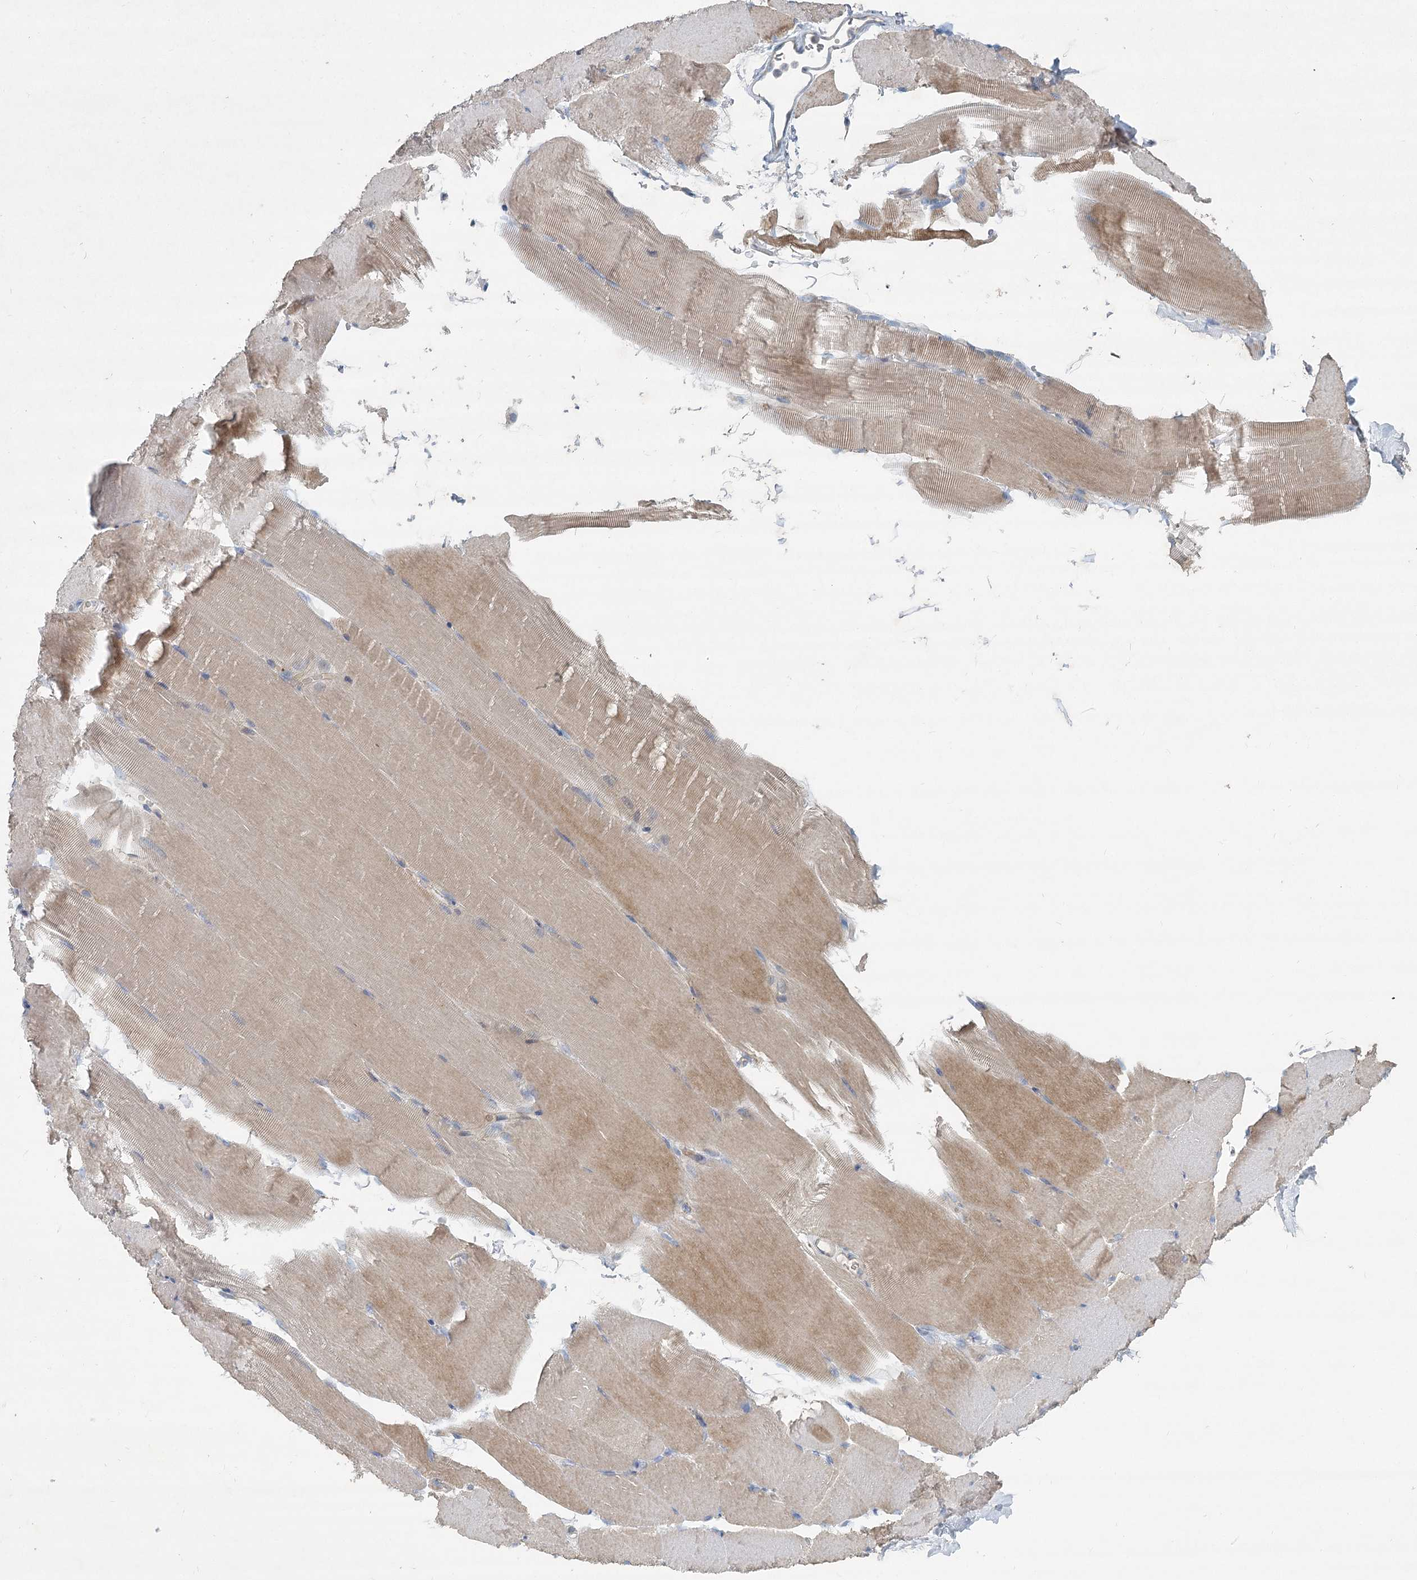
{"staining": {"intensity": "weak", "quantity": "25%-75%", "location": "cytoplasmic/membranous"}, "tissue": "skeletal muscle", "cell_type": "Myocytes", "image_type": "normal", "snomed": [{"axis": "morphology", "description": "Normal tissue, NOS"}, {"axis": "topography", "description": "Skeletal muscle"}, {"axis": "topography", "description": "Parathyroid gland"}], "caption": "Protein staining of unremarkable skeletal muscle reveals weak cytoplasmic/membranous positivity in approximately 25%-75% of myocytes. Nuclei are stained in blue.", "gene": "DNMBP", "patient": {"sex": "female", "age": 37}}